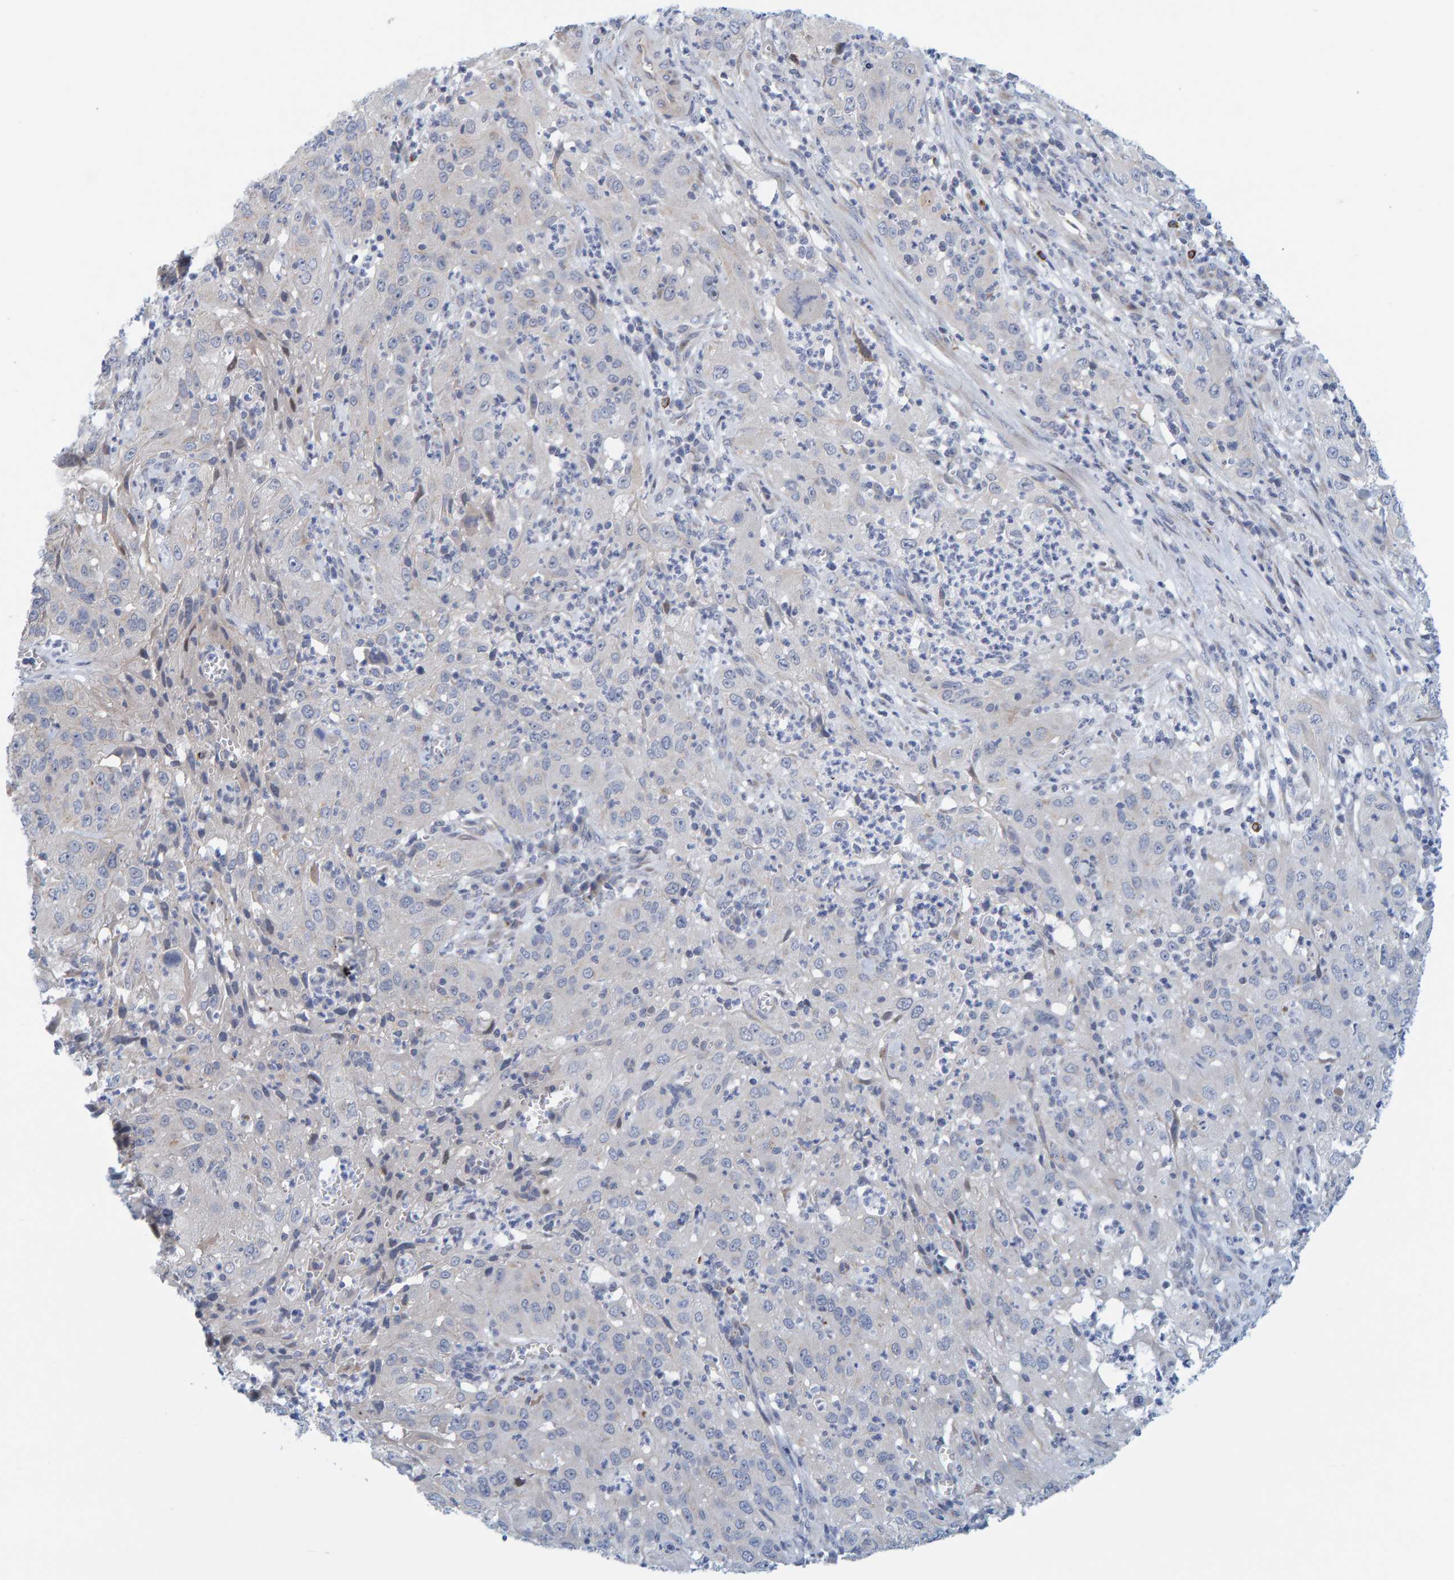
{"staining": {"intensity": "negative", "quantity": "none", "location": "none"}, "tissue": "cervical cancer", "cell_type": "Tumor cells", "image_type": "cancer", "snomed": [{"axis": "morphology", "description": "Squamous cell carcinoma, NOS"}, {"axis": "topography", "description": "Cervix"}], "caption": "Immunohistochemical staining of human cervical cancer exhibits no significant expression in tumor cells.", "gene": "ZC3H3", "patient": {"sex": "female", "age": 32}}